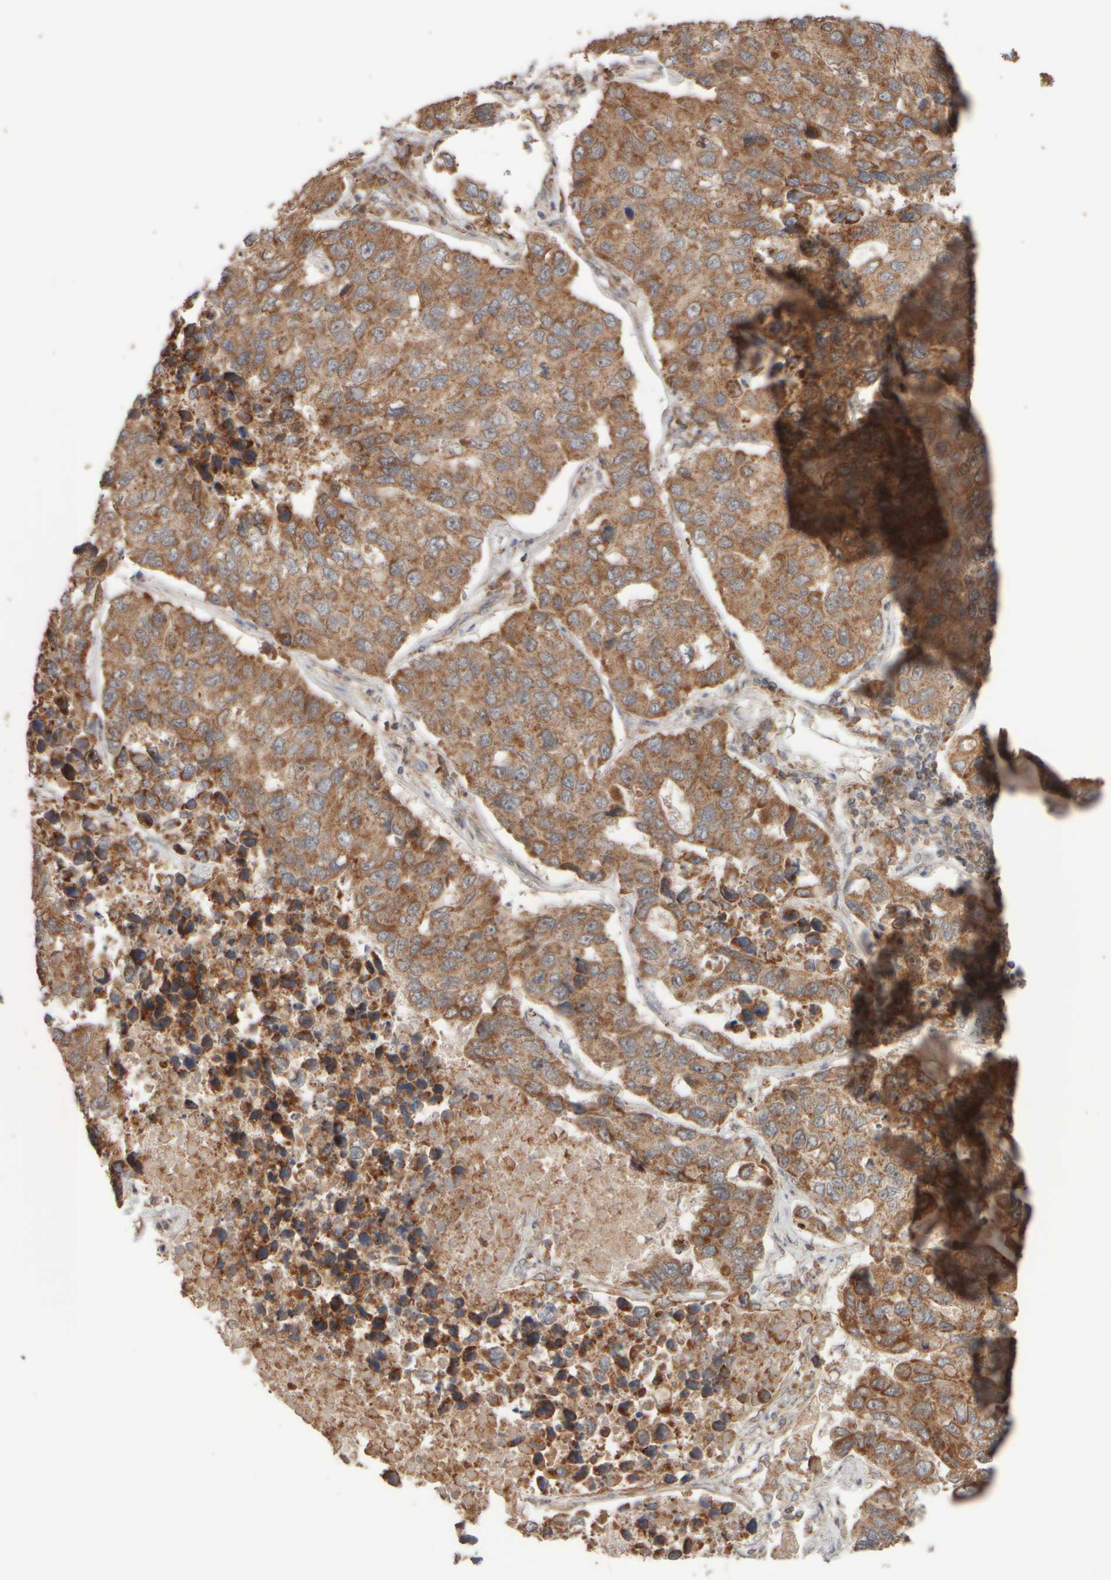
{"staining": {"intensity": "moderate", "quantity": ">75%", "location": "cytoplasmic/membranous"}, "tissue": "lung cancer", "cell_type": "Tumor cells", "image_type": "cancer", "snomed": [{"axis": "morphology", "description": "Adenocarcinoma, NOS"}, {"axis": "topography", "description": "Lung"}], "caption": "Tumor cells demonstrate medium levels of moderate cytoplasmic/membranous staining in about >75% of cells in lung cancer.", "gene": "EIF2B3", "patient": {"sex": "male", "age": 64}}